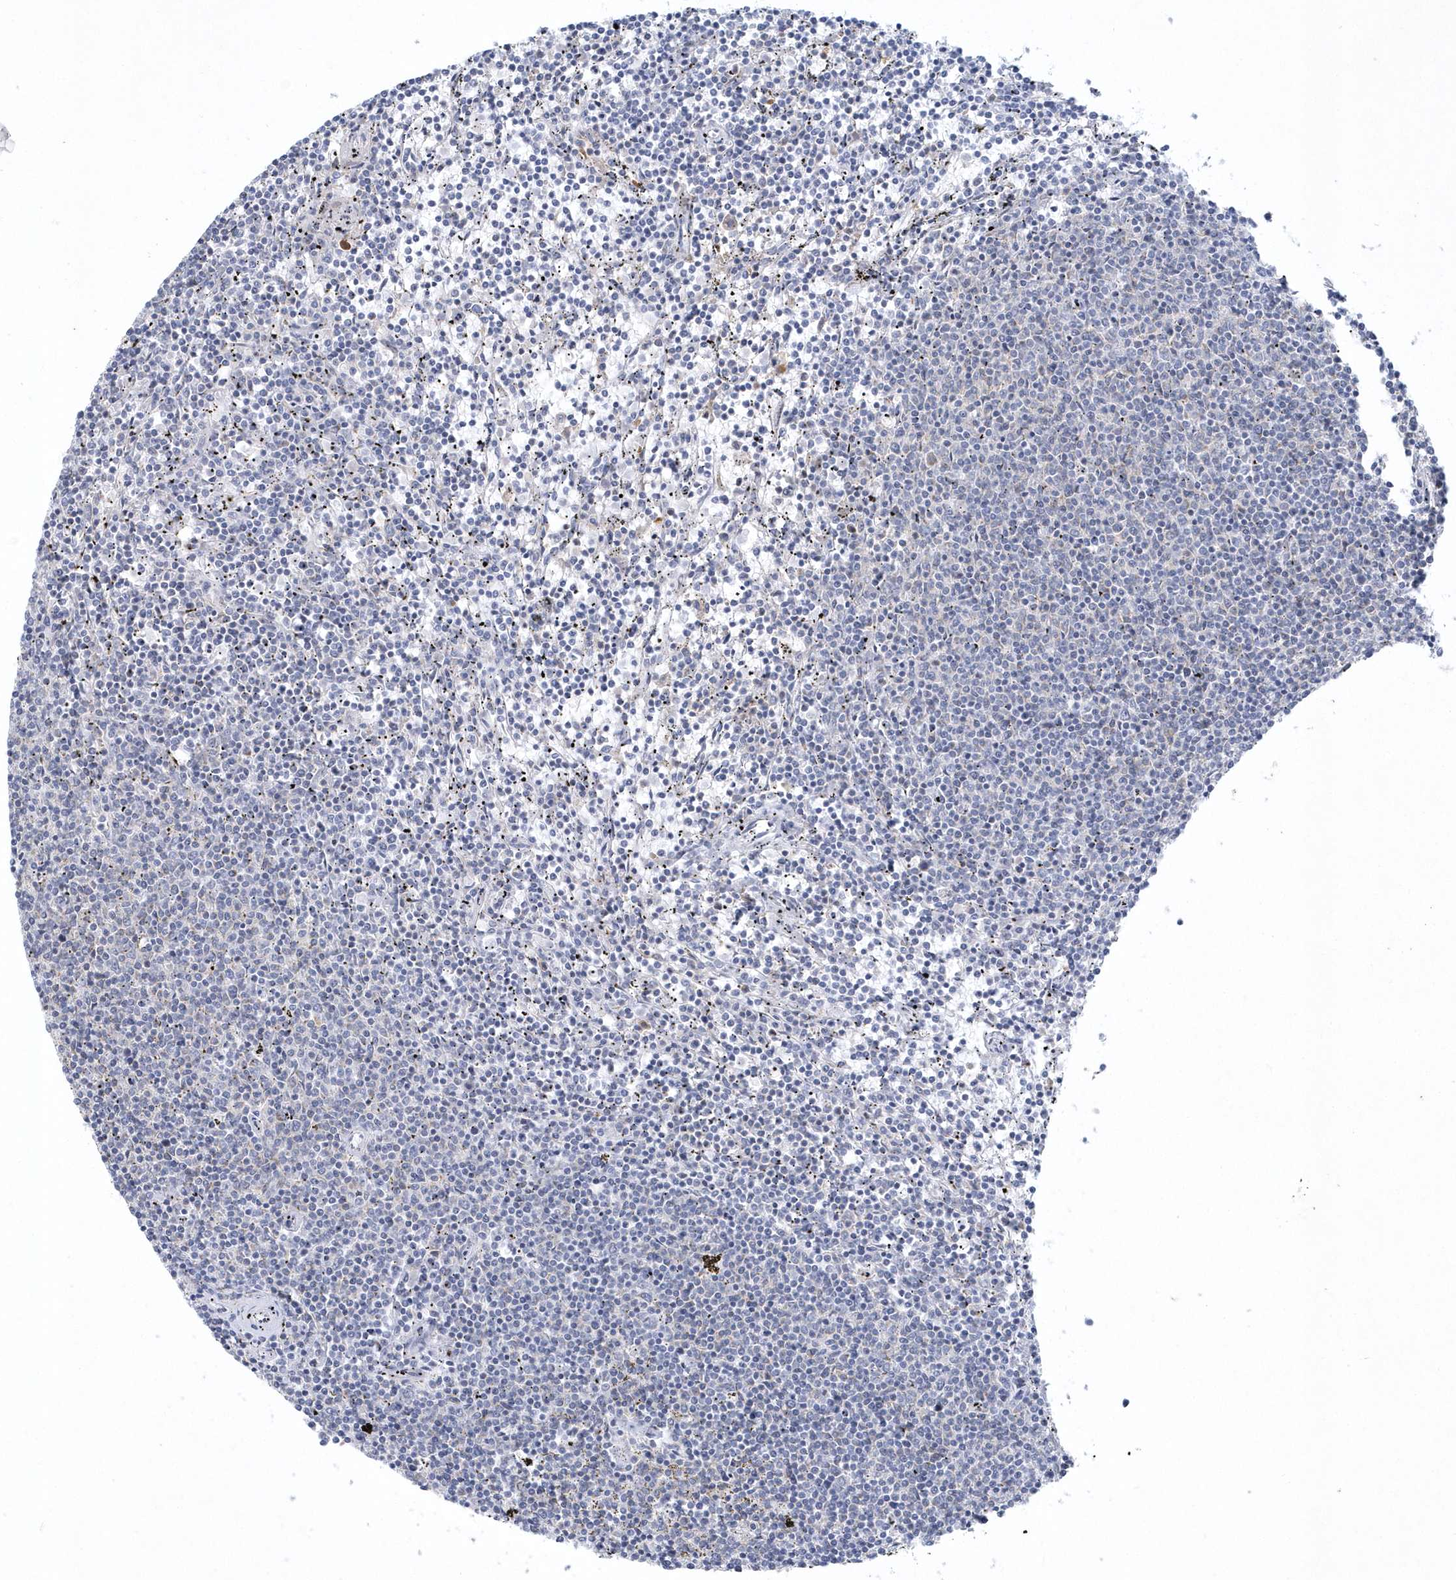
{"staining": {"intensity": "negative", "quantity": "none", "location": "none"}, "tissue": "lymphoma", "cell_type": "Tumor cells", "image_type": "cancer", "snomed": [{"axis": "morphology", "description": "Malignant lymphoma, non-Hodgkin's type, Low grade"}, {"axis": "topography", "description": "Spleen"}], "caption": "This micrograph is of lymphoma stained with immunohistochemistry to label a protein in brown with the nuclei are counter-stained blue. There is no staining in tumor cells. Nuclei are stained in blue.", "gene": "NIPAL1", "patient": {"sex": "female", "age": 50}}